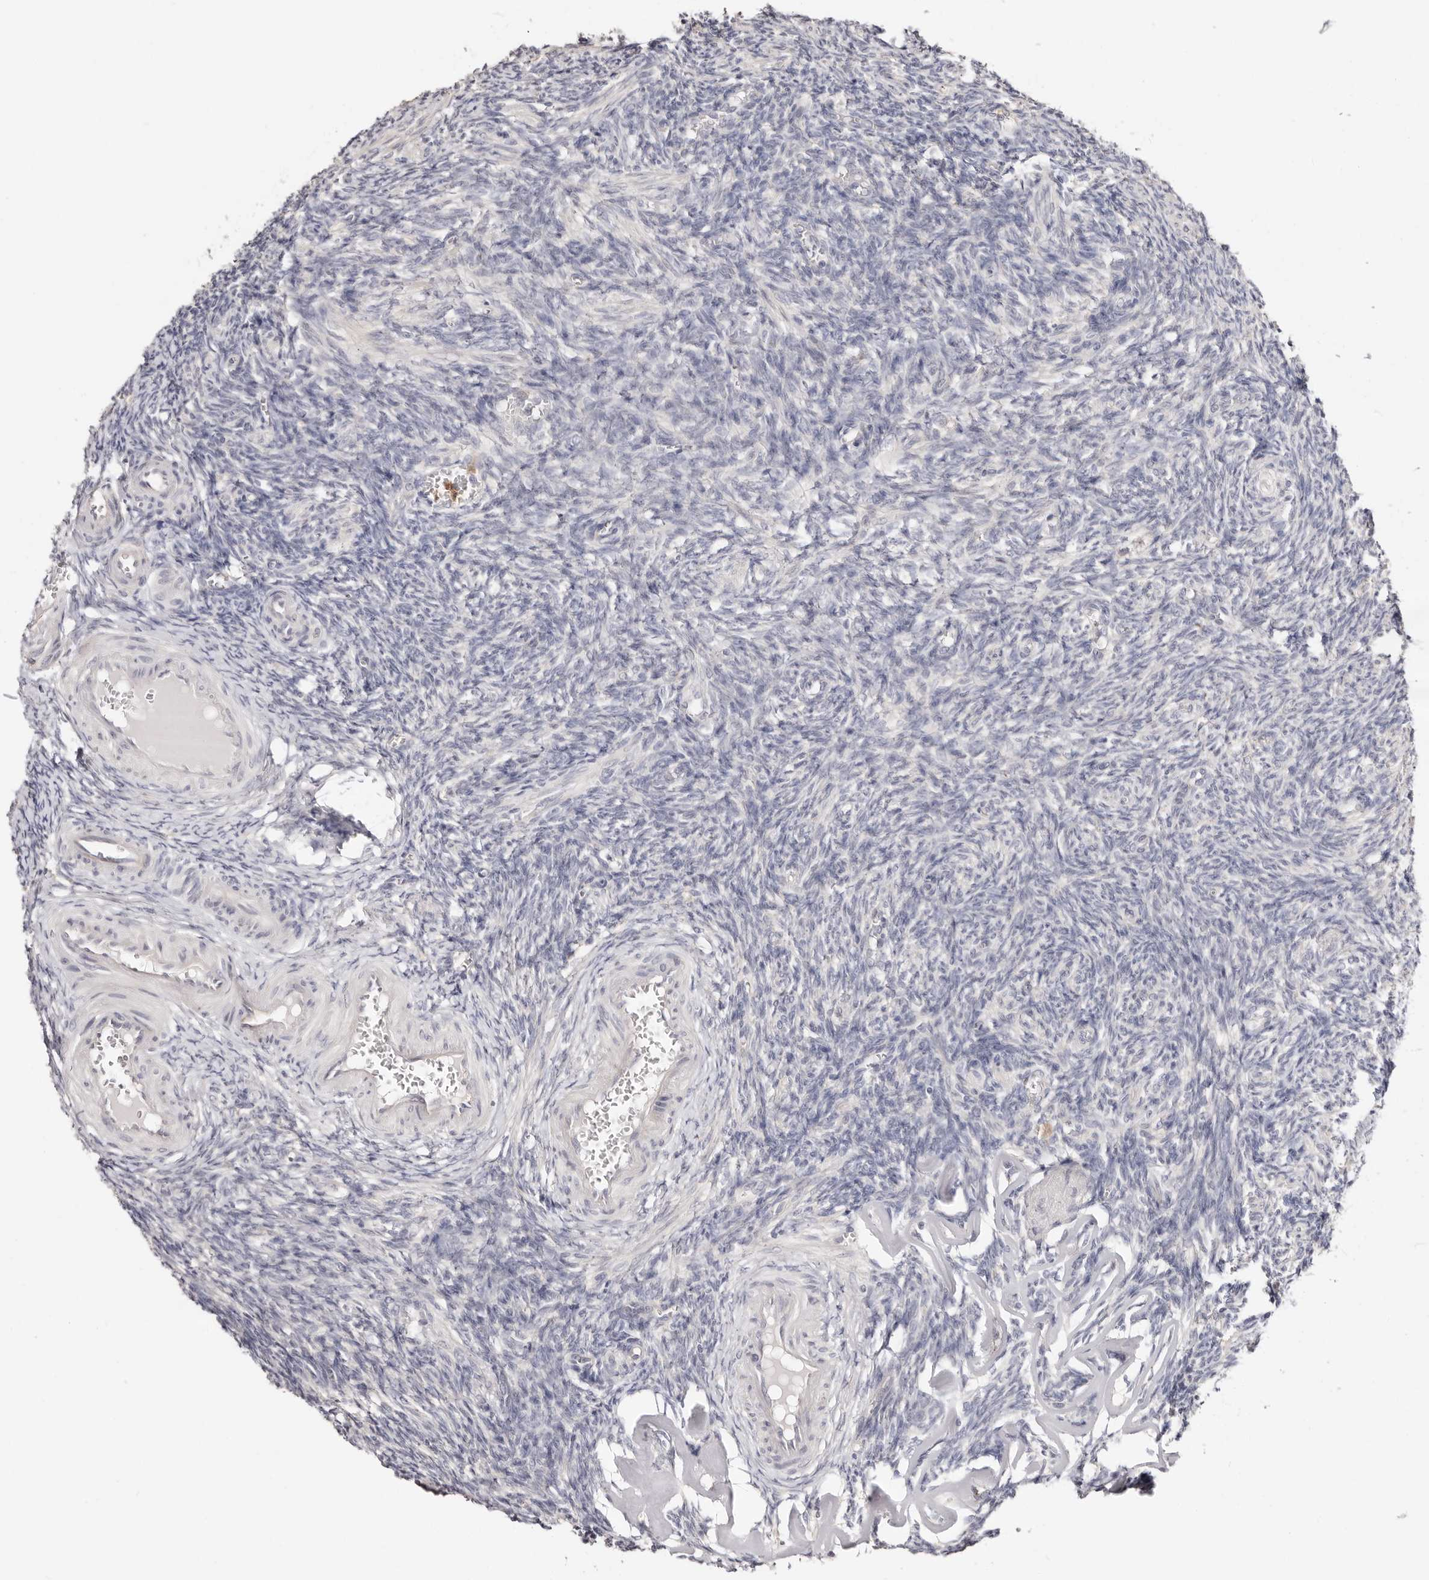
{"staining": {"intensity": "negative", "quantity": "none", "location": "none"}, "tissue": "ovary", "cell_type": "Ovarian stroma cells", "image_type": "normal", "snomed": [{"axis": "morphology", "description": "Normal tissue, NOS"}, {"axis": "topography", "description": "Ovary"}], "caption": "Immunohistochemistry (IHC) of unremarkable ovary reveals no staining in ovarian stroma cells.", "gene": "BCL2L15", "patient": {"sex": "female", "age": 27}}